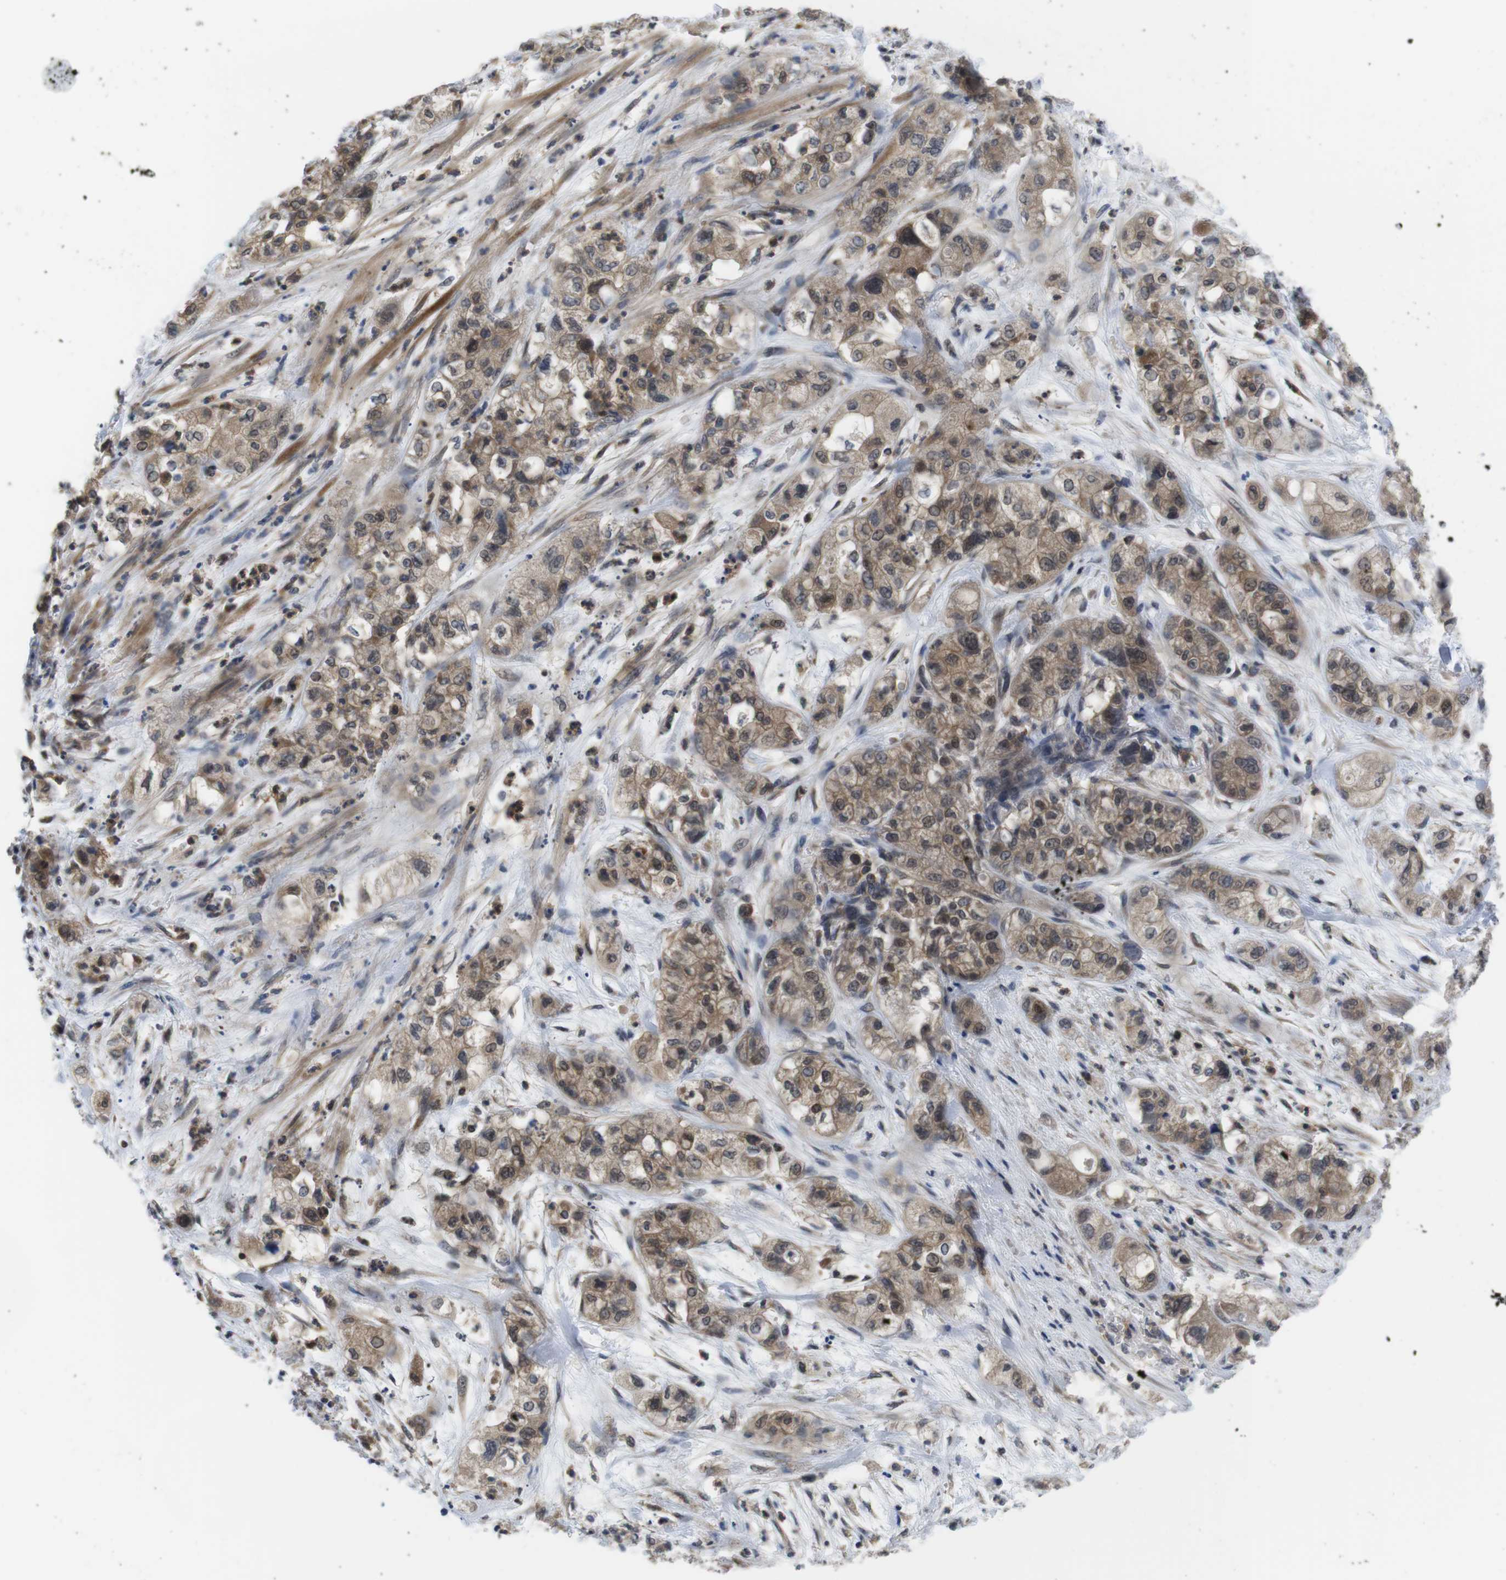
{"staining": {"intensity": "weak", "quantity": ">75%", "location": "cytoplasmic/membranous"}, "tissue": "pancreatic cancer", "cell_type": "Tumor cells", "image_type": "cancer", "snomed": [{"axis": "morphology", "description": "Adenocarcinoma, NOS"}, {"axis": "topography", "description": "Pancreas"}], "caption": "Adenocarcinoma (pancreatic) was stained to show a protein in brown. There is low levels of weak cytoplasmic/membranous expression in about >75% of tumor cells. (DAB (3,3'-diaminobenzidine) = brown stain, brightfield microscopy at high magnification).", "gene": "FADD", "patient": {"sex": "female", "age": 78}}